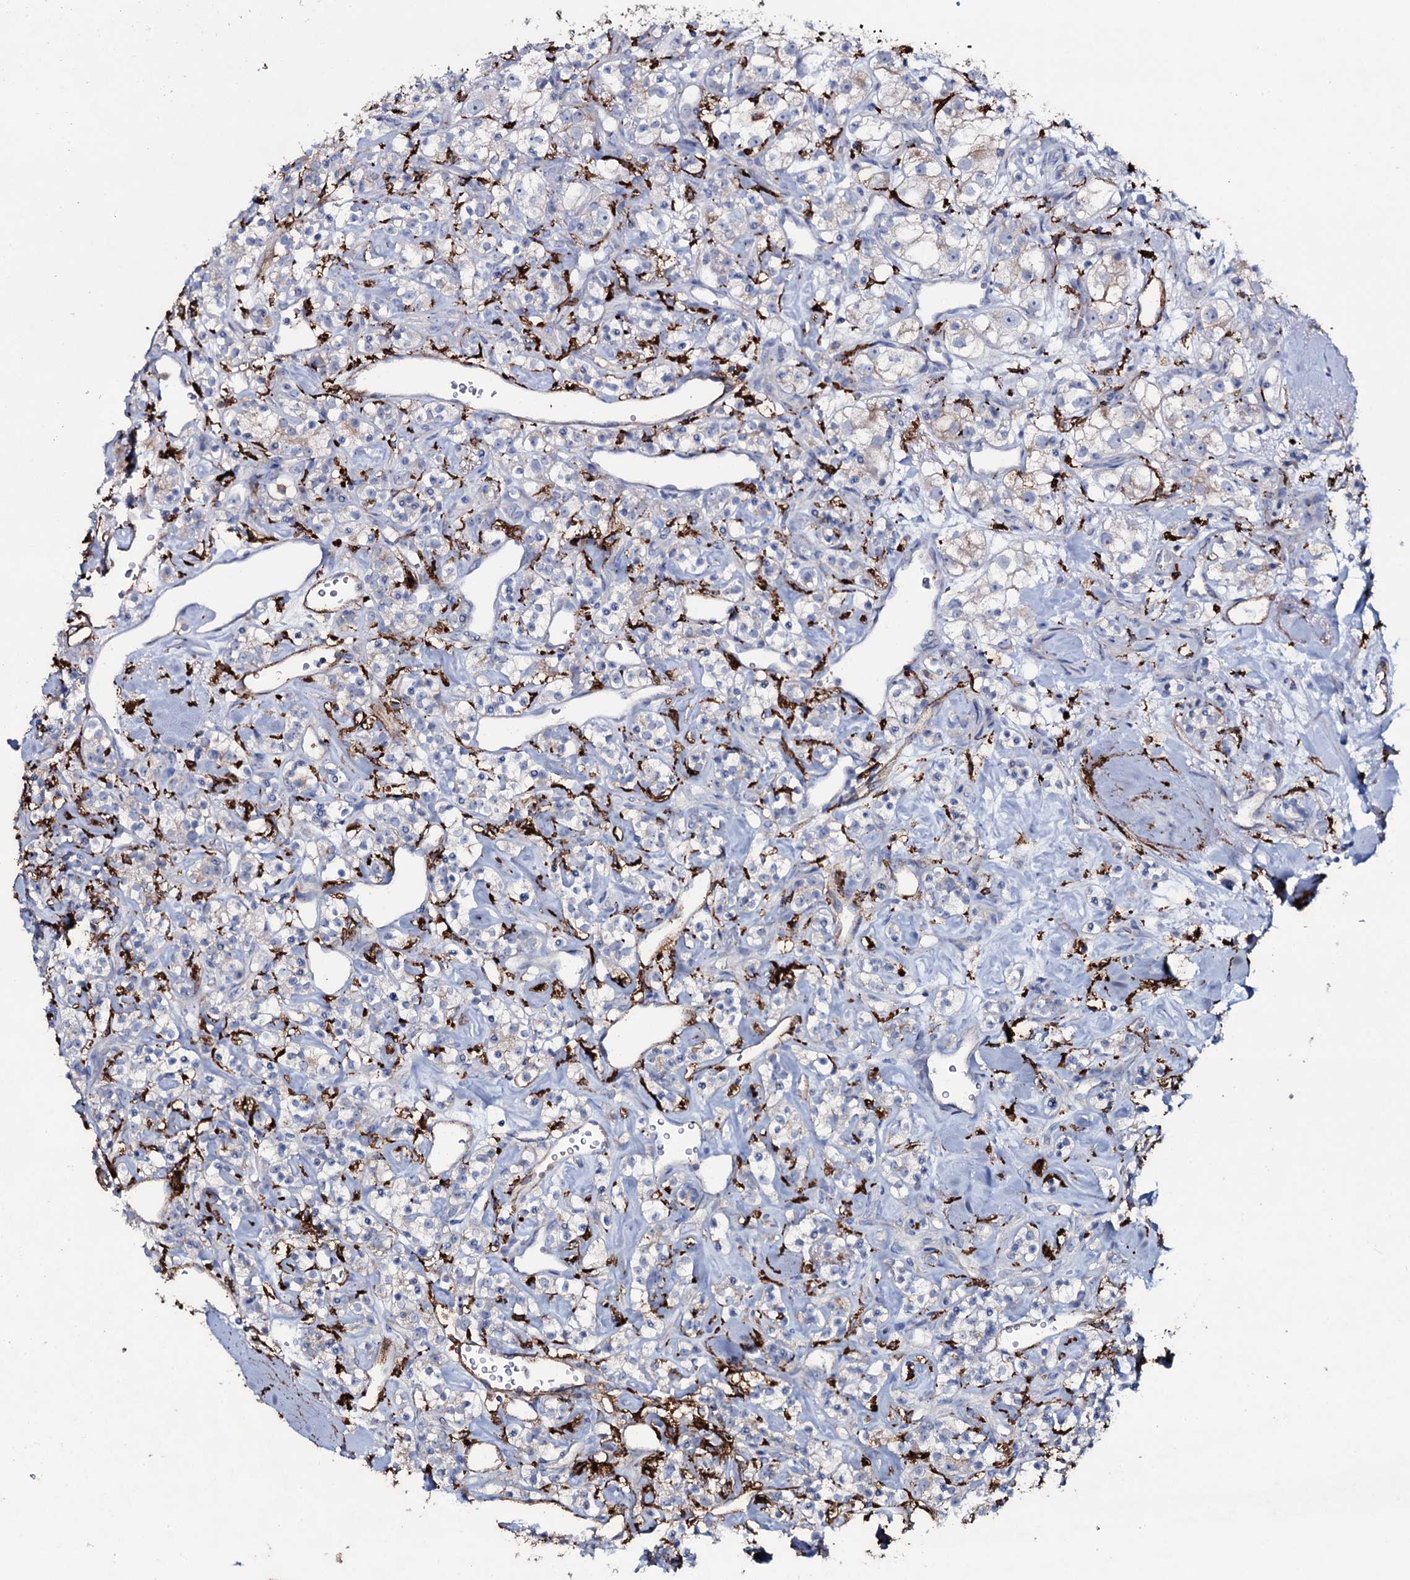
{"staining": {"intensity": "negative", "quantity": "none", "location": "none"}, "tissue": "renal cancer", "cell_type": "Tumor cells", "image_type": "cancer", "snomed": [{"axis": "morphology", "description": "Adenocarcinoma, NOS"}, {"axis": "topography", "description": "Kidney"}], "caption": "DAB (3,3'-diaminobenzidine) immunohistochemical staining of human renal cancer shows no significant expression in tumor cells.", "gene": "OSBPL2", "patient": {"sex": "male", "age": 77}}